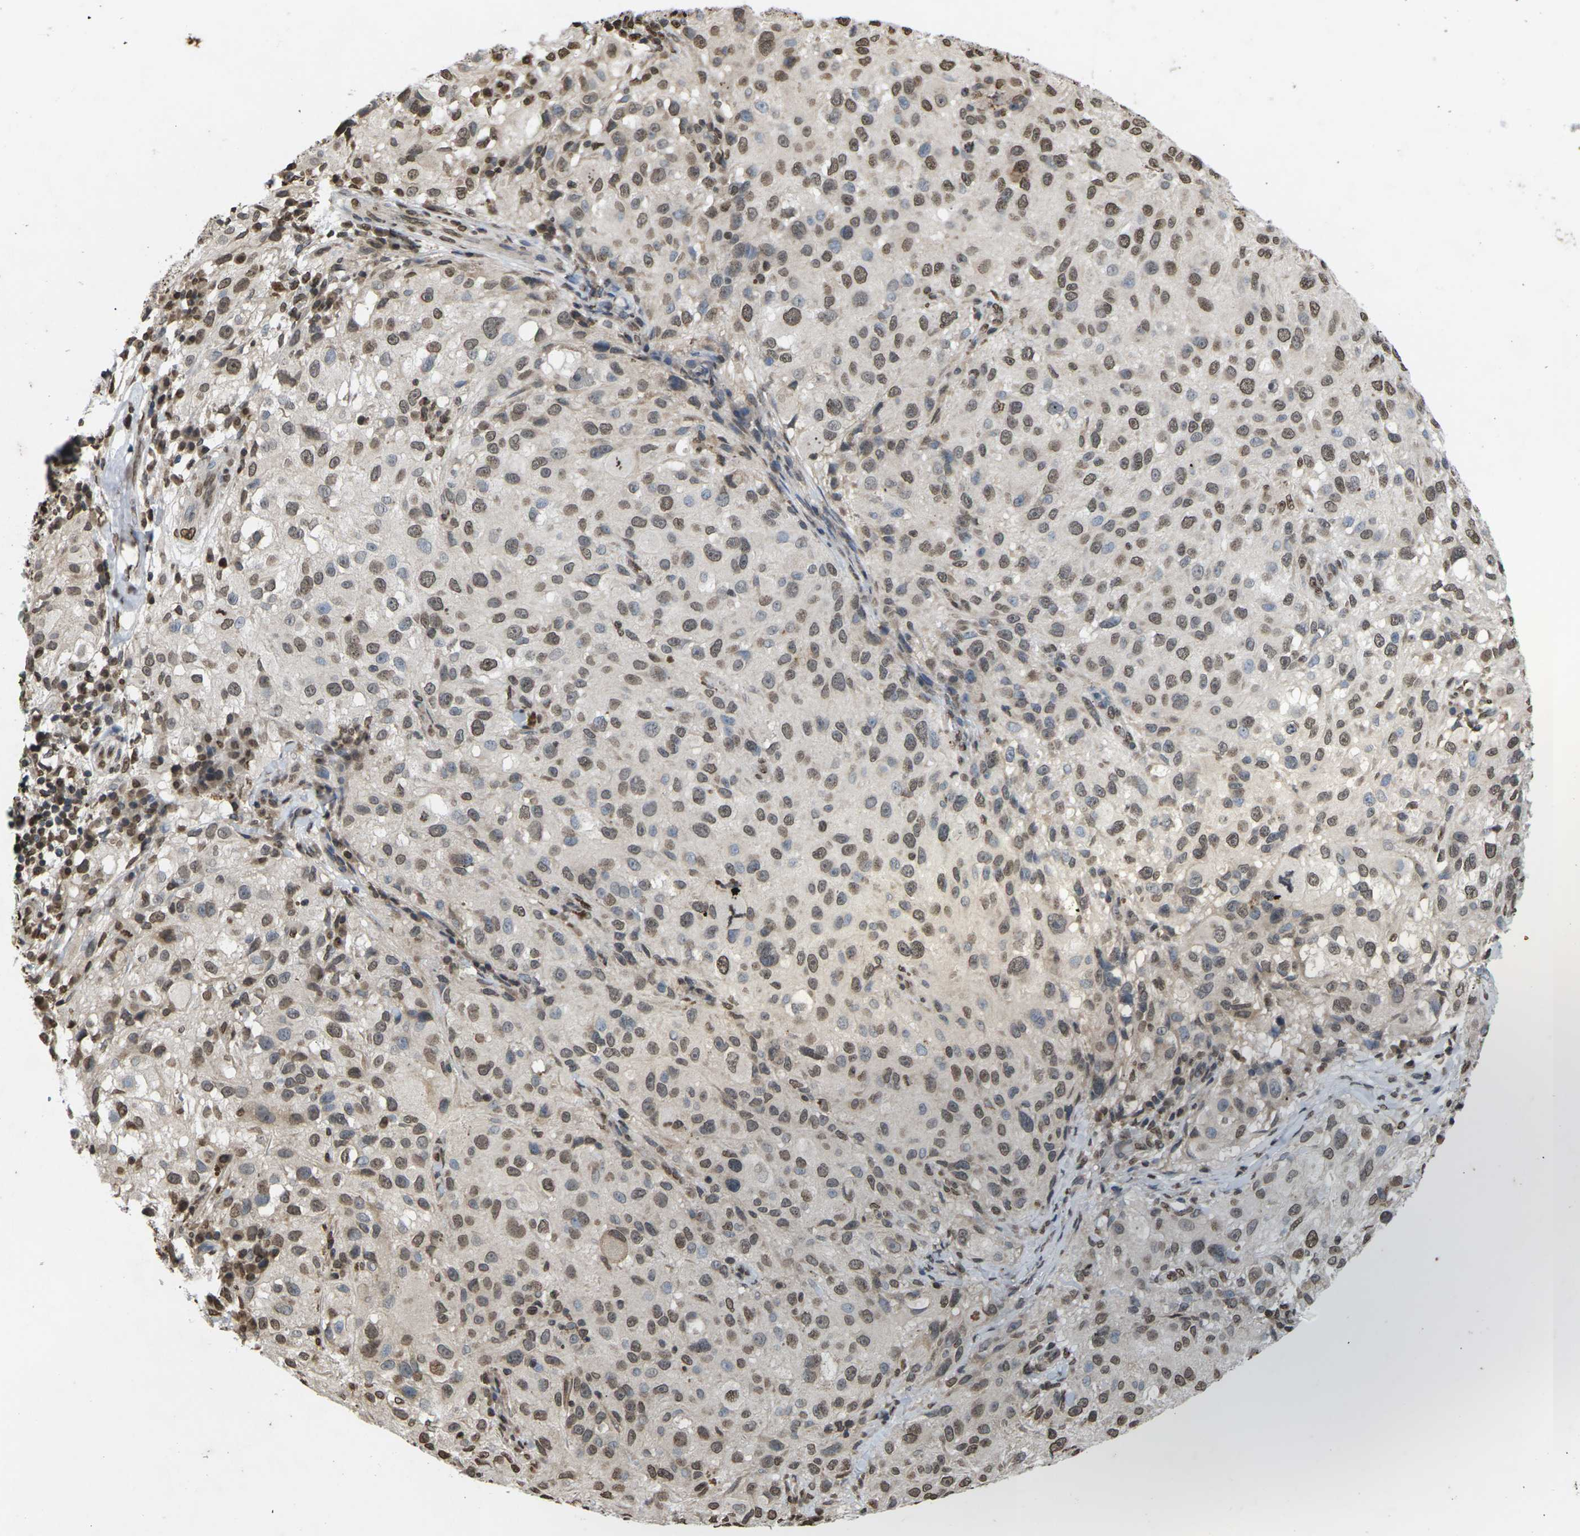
{"staining": {"intensity": "moderate", "quantity": ">75%", "location": "nuclear"}, "tissue": "melanoma", "cell_type": "Tumor cells", "image_type": "cancer", "snomed": [{"axis": "morphology", "description": "Necrosis, NOS"}, {"axis": "morphology", "description": "Malignant melanoma, NOS"}, {"axis": "topography", "description": "Skin"}], "caption": "Melanoma was stained to show a protein in brown. There is medium levels of moderate nuclear positivity in approximately >75% of tumor cells.", "gene": "EMSY", "patient": {"sex": "female", "age": 87}}